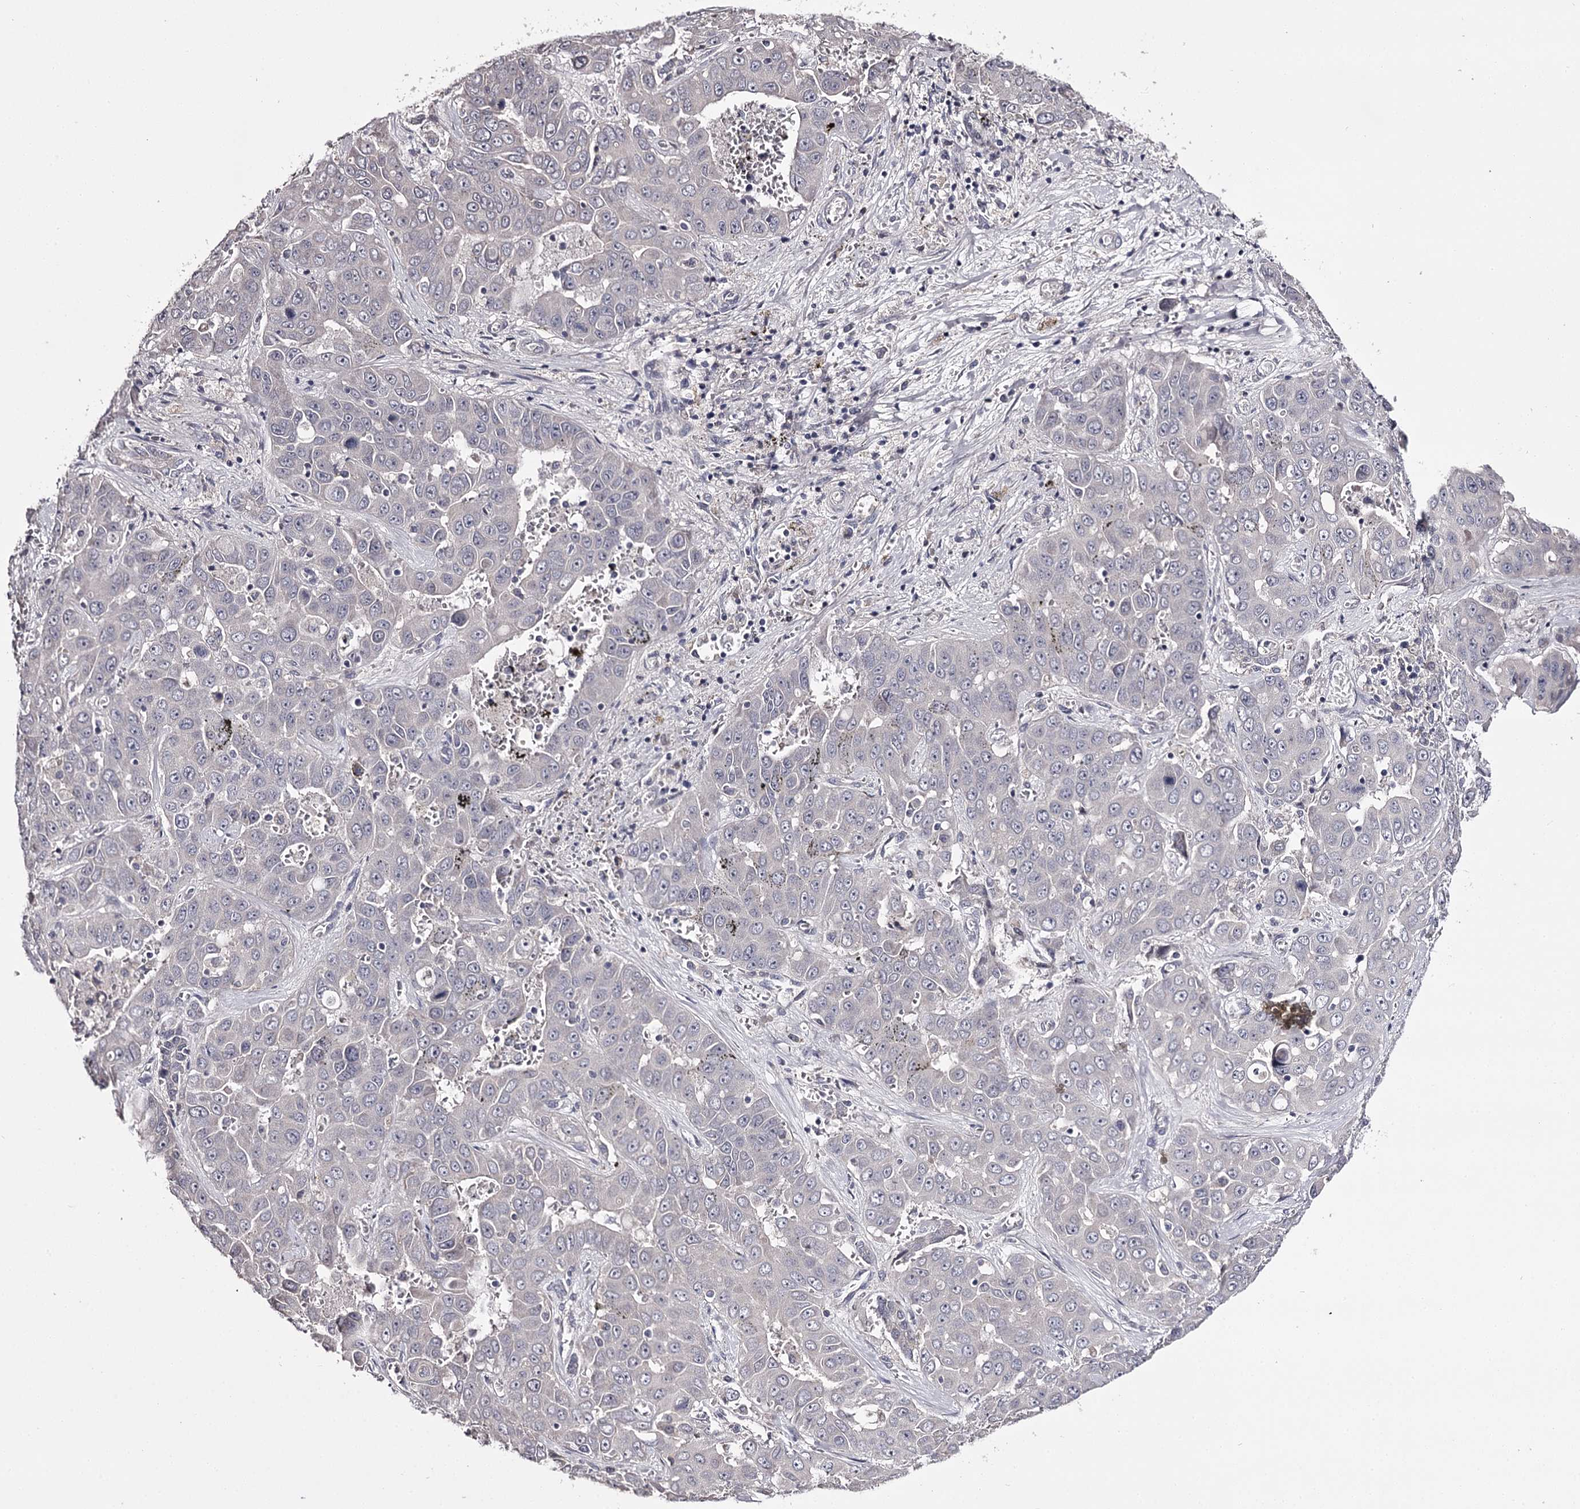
{"staining": {"intensity": "negative", "quantity": "none", "location": "none"}, "tissue": "liver cancer", "cell_type": "Tumor cells", "image_type": "cancer", "snomed": [{"axis": "morphology", "description": "Cholangiocarcinoma"}, {"axis": "topography", "description": "Liver"}], "caption": "Immunohistochemical staining of human cholangiocarcinoma (liver) exhibits no significant expression in tumor cells. Brightfield microscopy of immunohistochemistry stained with DAB (3,3'-diaminobenzidine) (brown) and hematoxylin (blue), captured at high magnification.", "gene": "PRM2", "patient": {"sex": "female", "age": 52}}